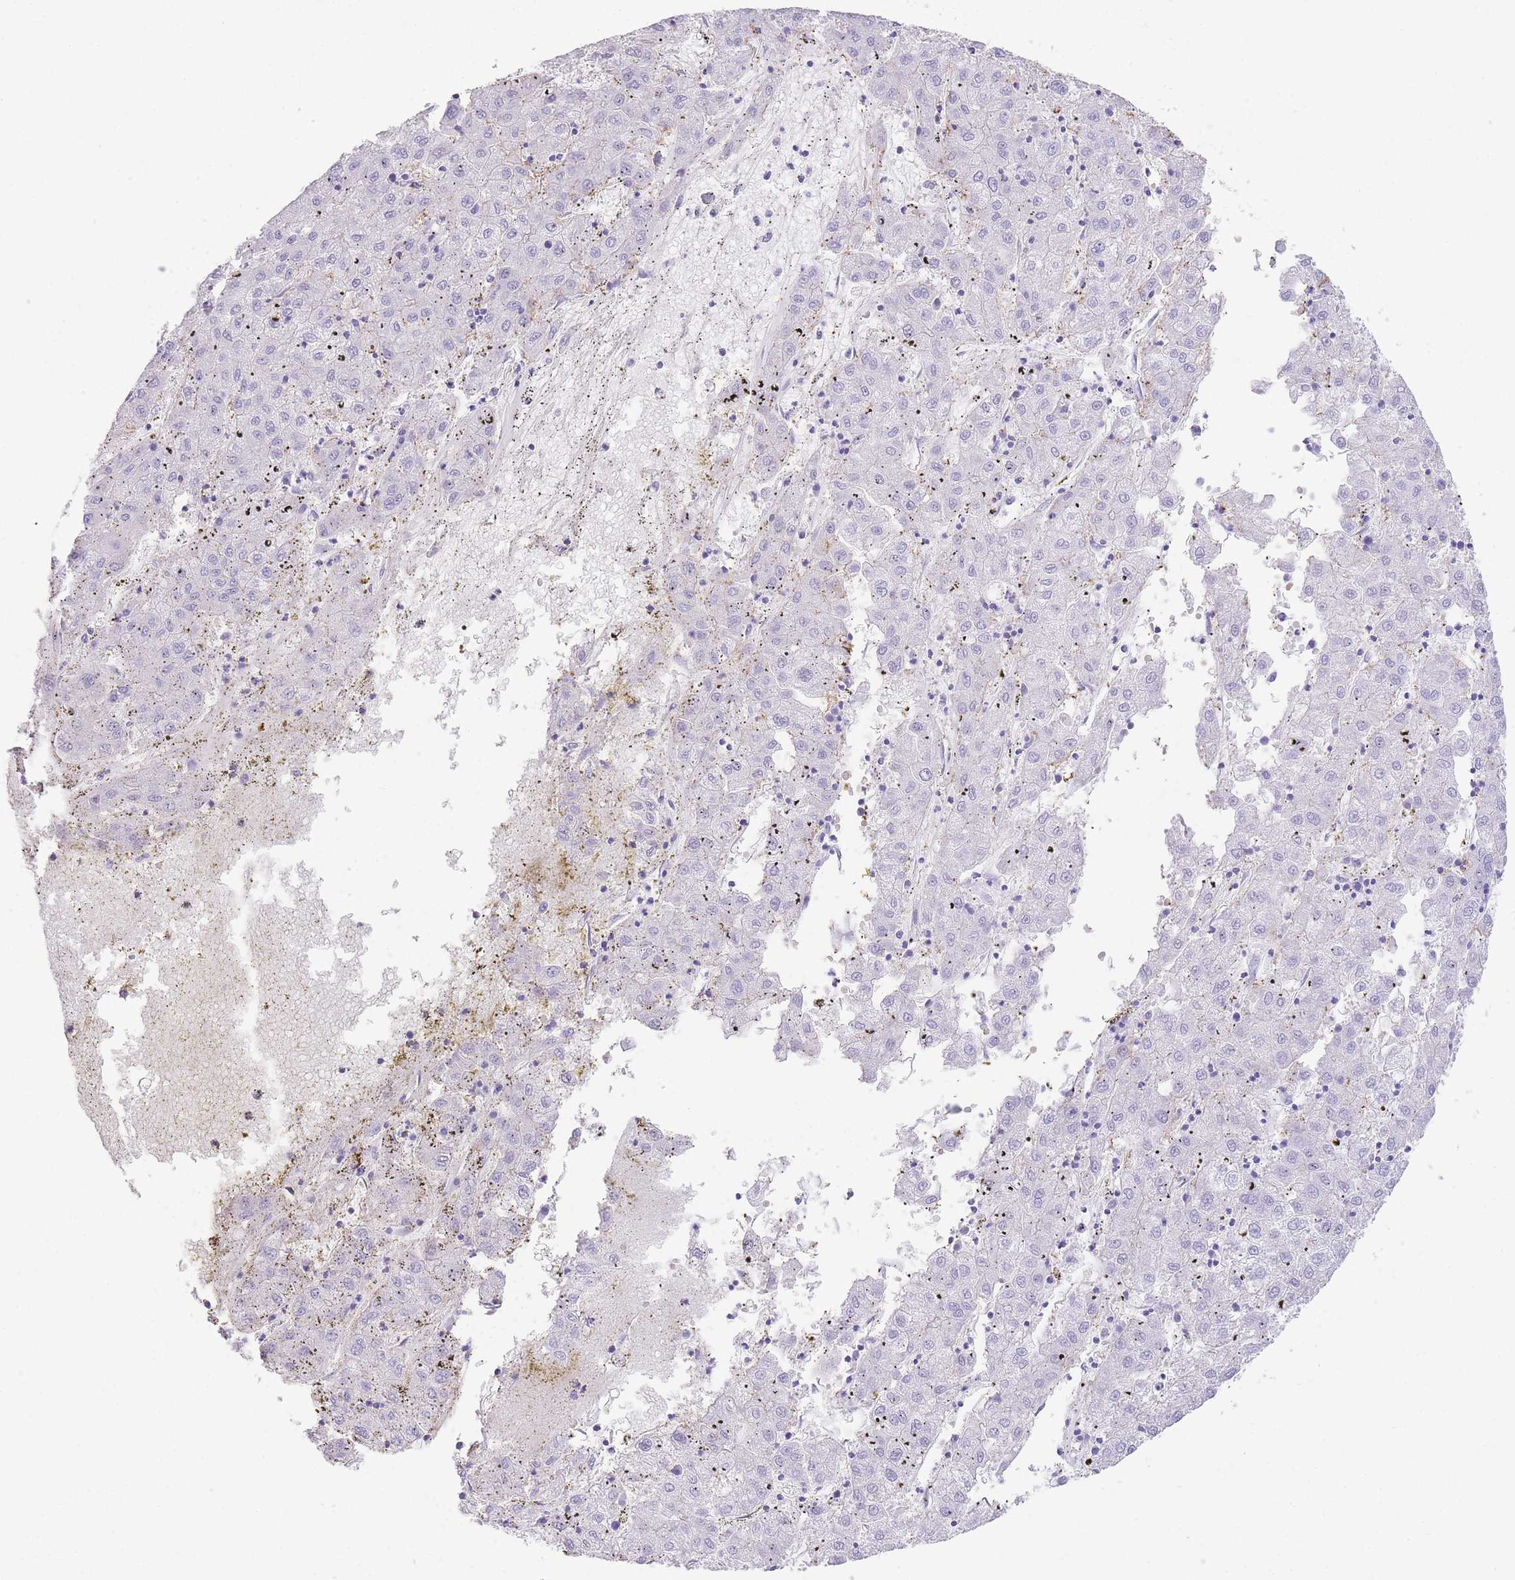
{"staining": {"intensity": "weak", "quantity": "<25%", "location": "cytoplasmic/membranous"}, "tissue": "liver cancer", "cell_type": "Tumor cells", "image_type": "cancer", "snomed": [{"axis": "morphology", "description": "Carcinoma, Hepatocellular, NOS"}, {"axis": "topography", "description": "Liver"}], "caption": "Liver cancer stained for a protein using immunohistochemistry (IHC) demonstrates no staining tumor cells.", "gene": "ELOA2", "patient": {"sex": "male", "age": 72}}